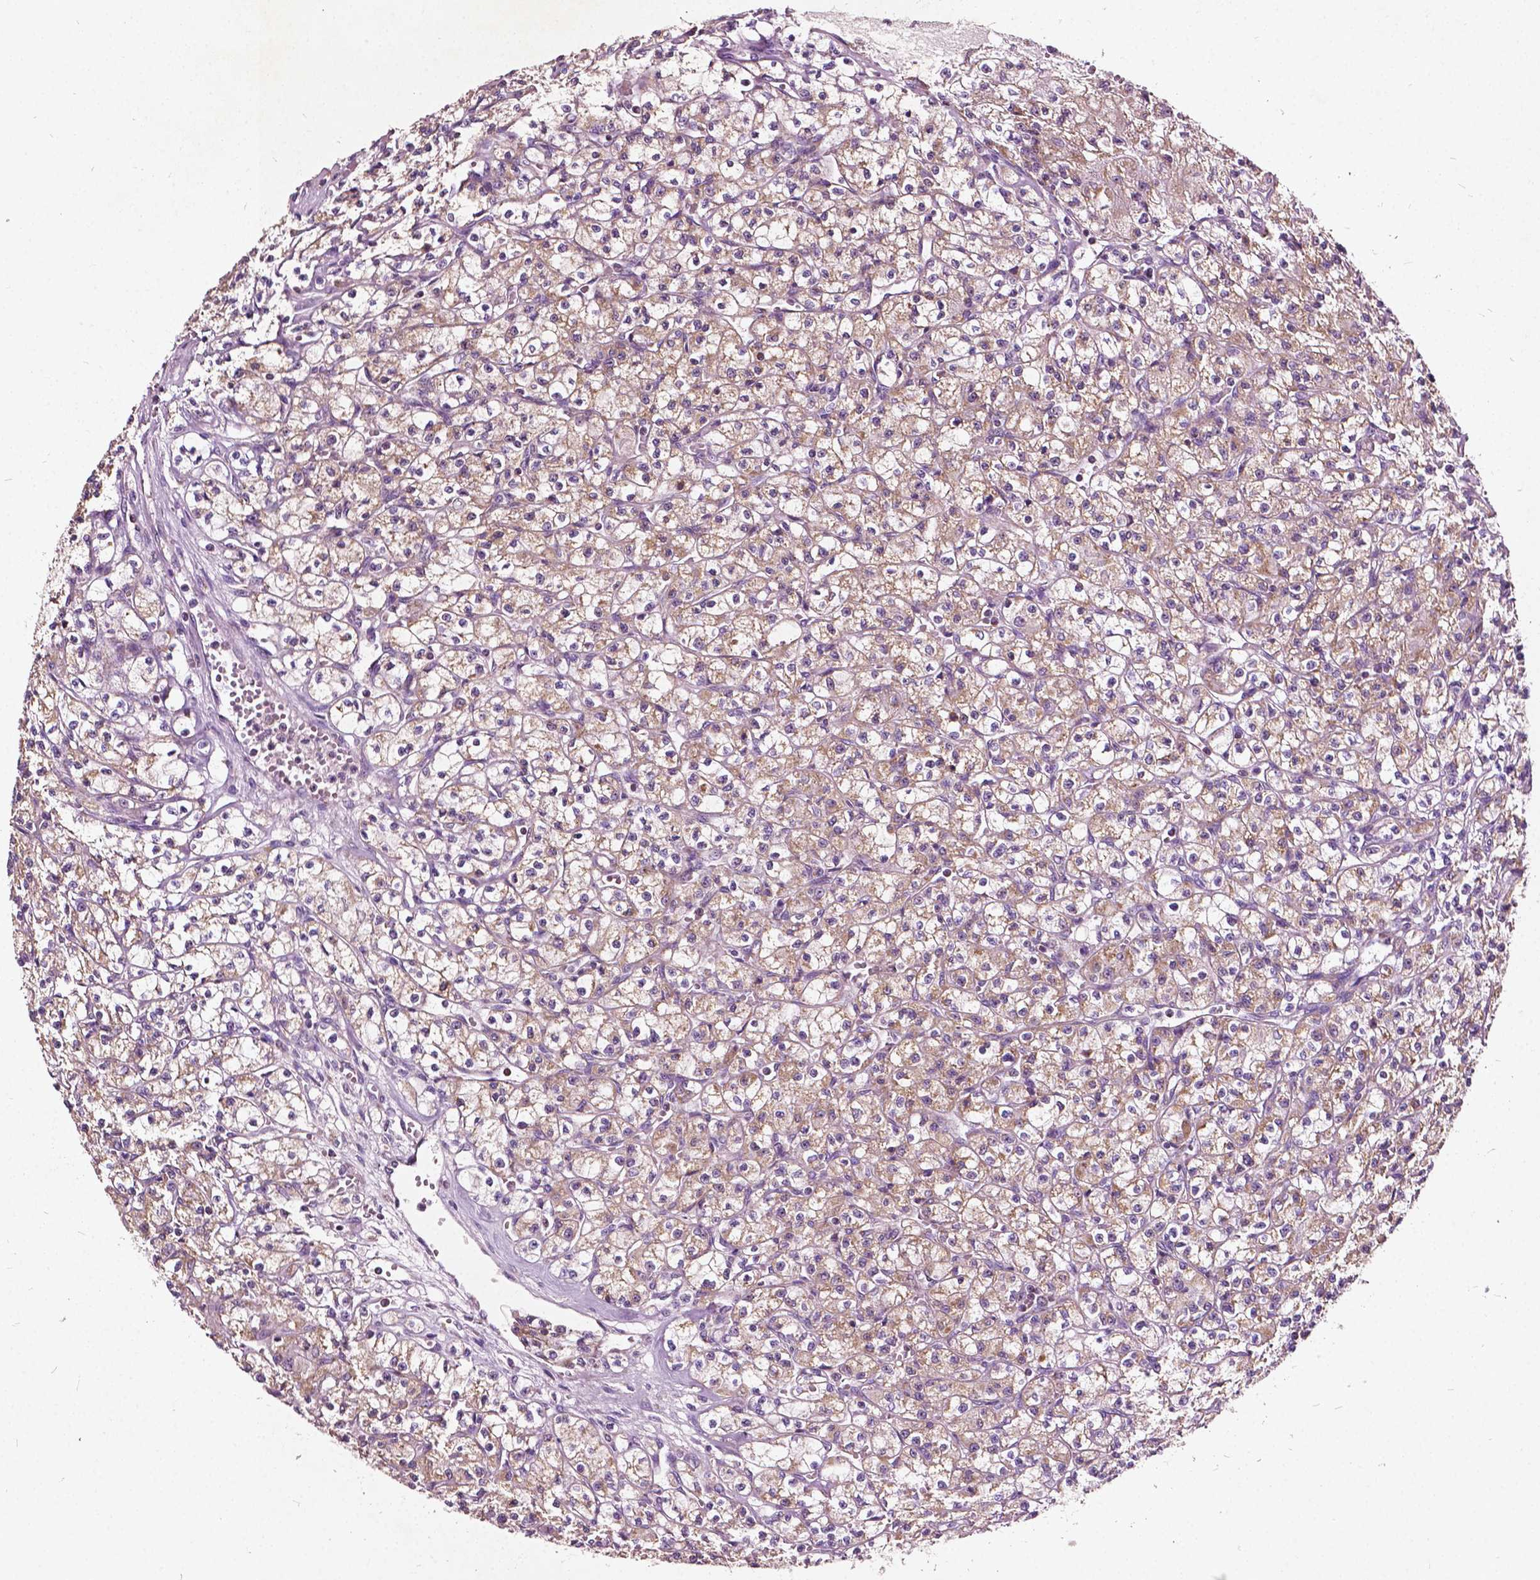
{"staining": {"intensity": "weak", "quantity": "25%-75%", "location": "cytoplasmic/membranous"}, "tissue": "renal cancer", "cell_type": "Tumor cells", "image_type": "cancer", "snomed": [{"axis": "morphology", "description": "Adenocarcinoma, NOS"}, {"axis": "topography", "description": "Kidney"}], "caption": "Protein expression analysis of human renal cancer (adenocarcinoma) reveals weak cytoplasmic/membranous positivity in about 25%-75% of tumor cells. (DAB IHC, brown staining for protein, blue staining for nuclei).", "gene": "ODF3L2", "patient": {"sex": "female", "age": 70}}